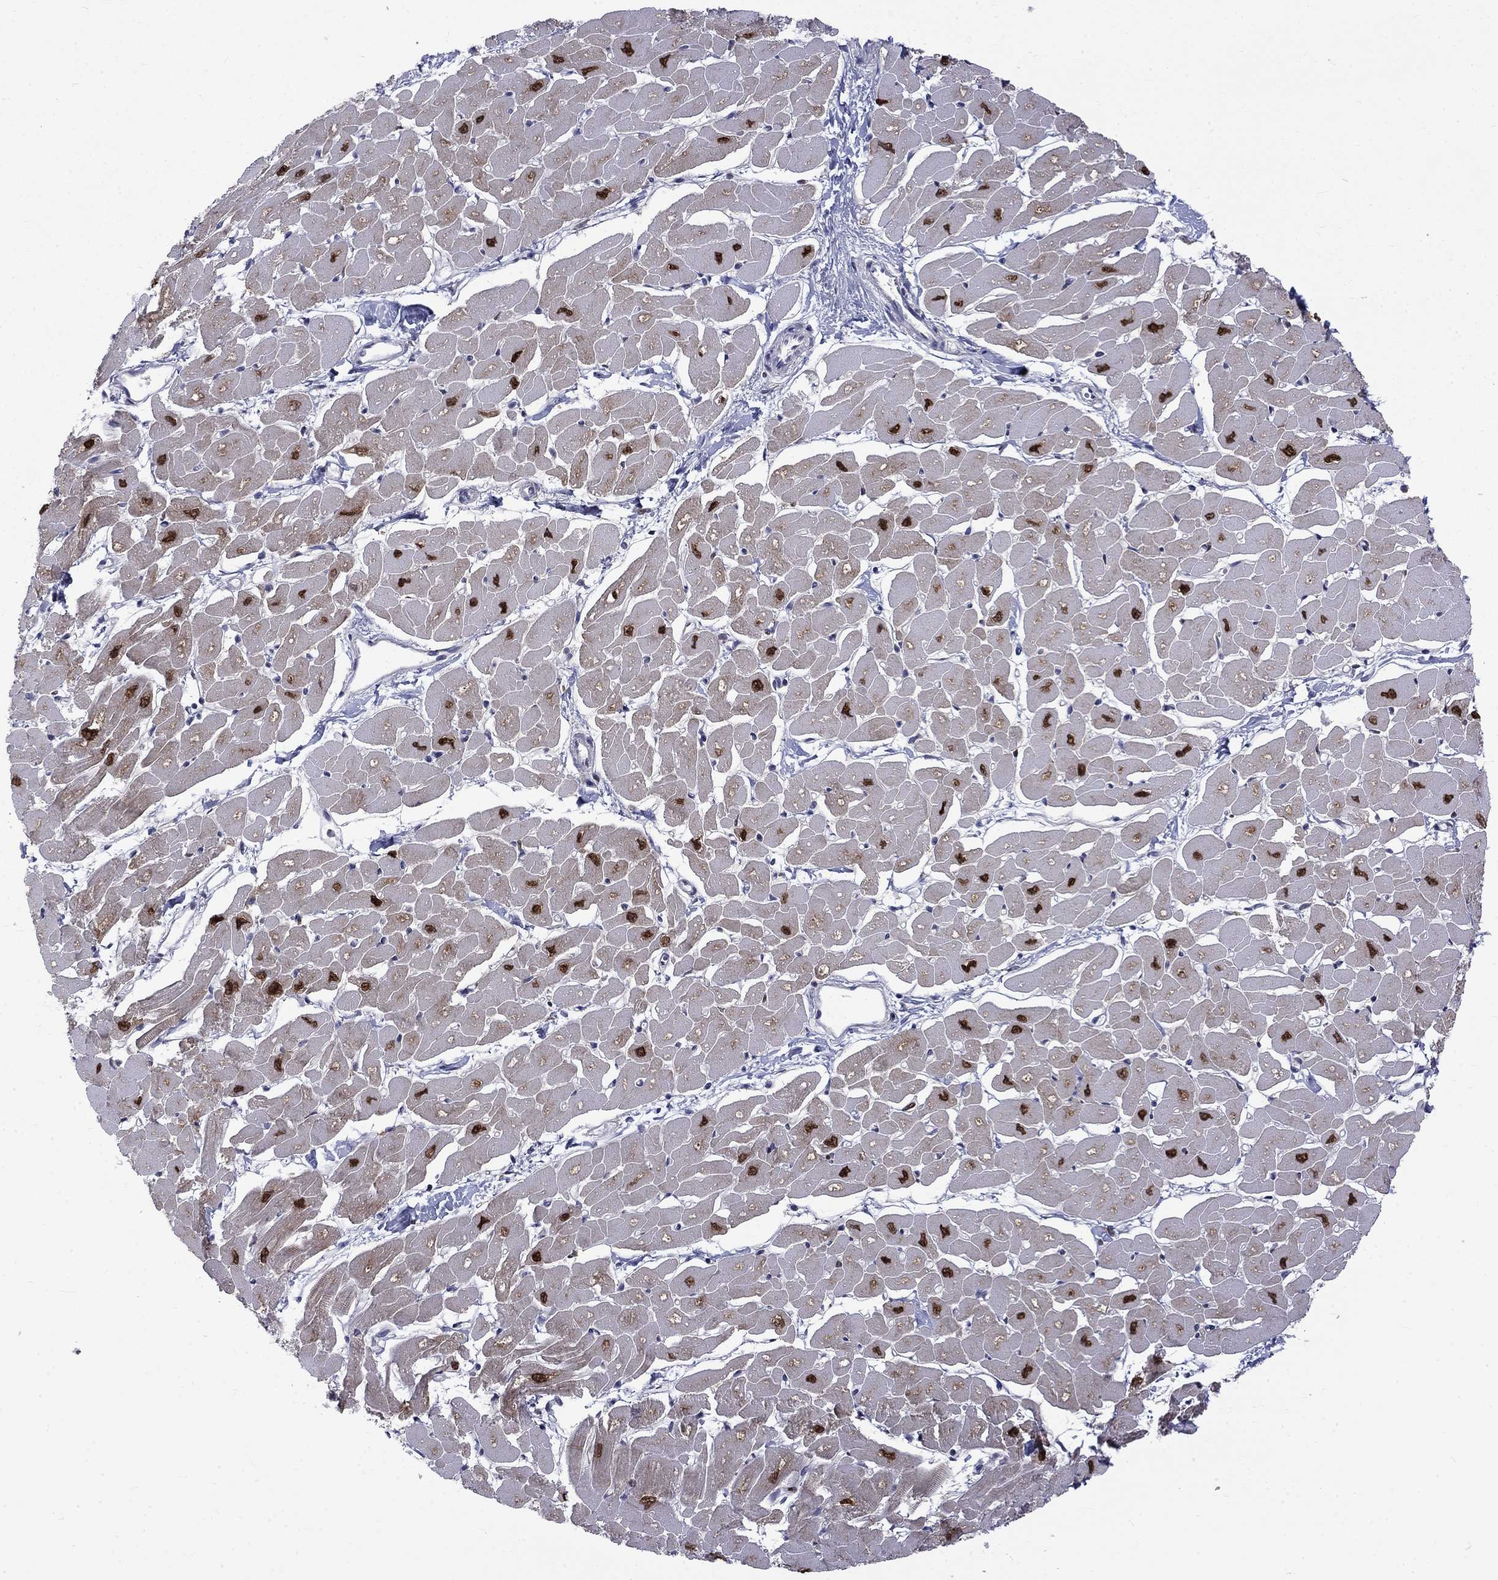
{"staining": {"intensity": "strong", "quantity": "<25%", "location": "nuclear"}, "tissue": "heart muscle", "cell_type": "Cardiomyocytes", "image_type": "normal", "snomed": [{"axis": "morphology", "description": "Normal tissue, NOS"}, {"axis": "topography", "description": "Heart"}], "caption": "Strong nuclear staining is identified in about <25% of cardiomyocytes in unremarkable heart muscle. (Stains: DAB (3,3'-diaminobenzidine) in brown, nuclei in blue, Microscopy: brightfield microscopy at high magnification).", "gene": "PABPC4", "patient": {"sex": "male", "age": 57}}